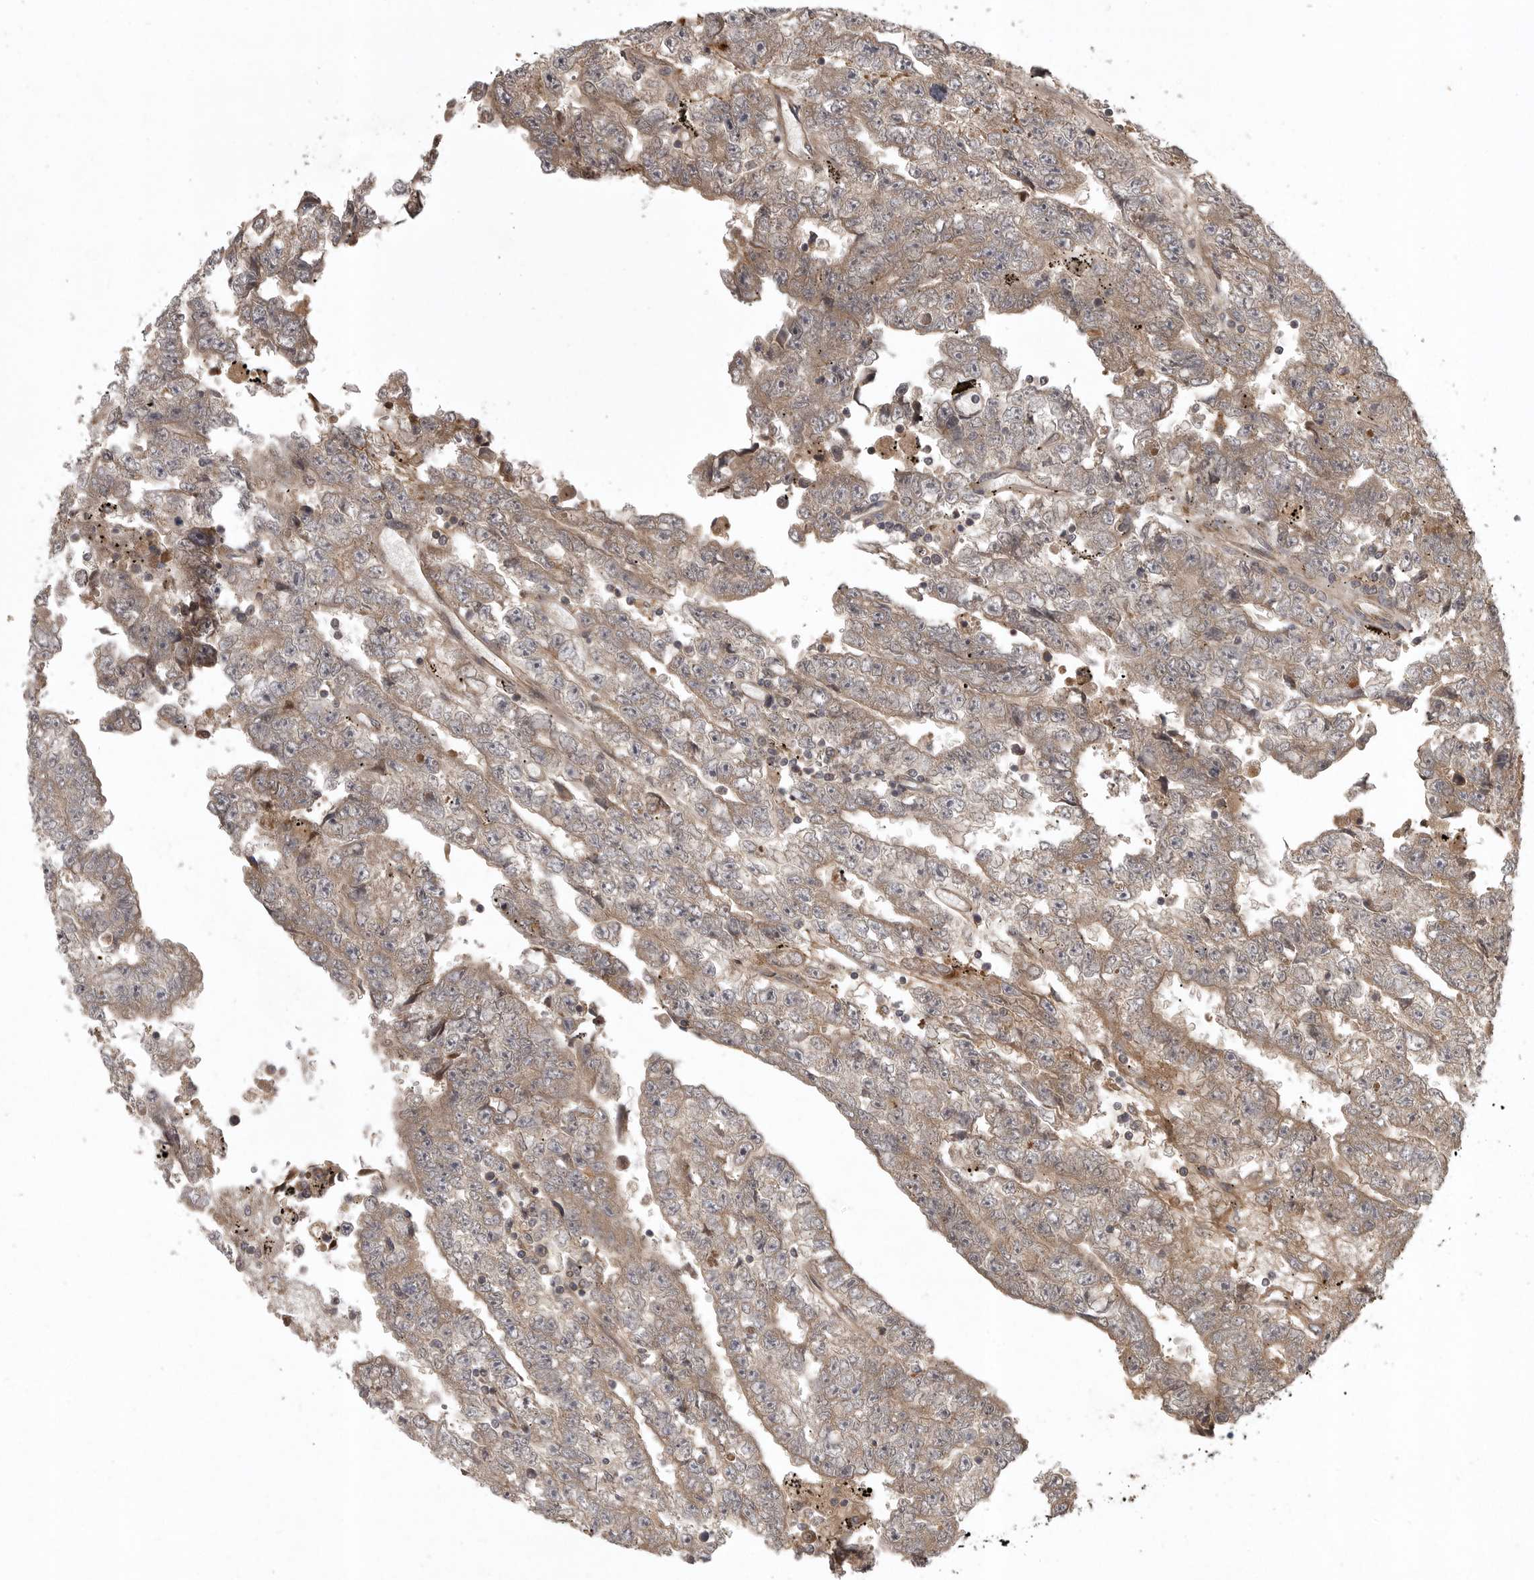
{"staining": {"intensity": "weak", "quantity": ">75%", "location": "cytoplasmic/membranous"}, "tissue": "testis cancer", "cell_type": "Tumor cells", "image_type": "cancer", "snomed": [{"axis": "morphology", "description": "Carcinoma, Embryonal, NOS"}, {"axis": "topography", "description": "Testis"}], "caption": "Embryonal carcinoma (testis) was stained to show a protein in brown. There is low levels of weak cytoplasmic/membranous positivity in about >75% of tumor cells.", "gene": "GPR31", "patient": {"sex": "male", "age": 25}}